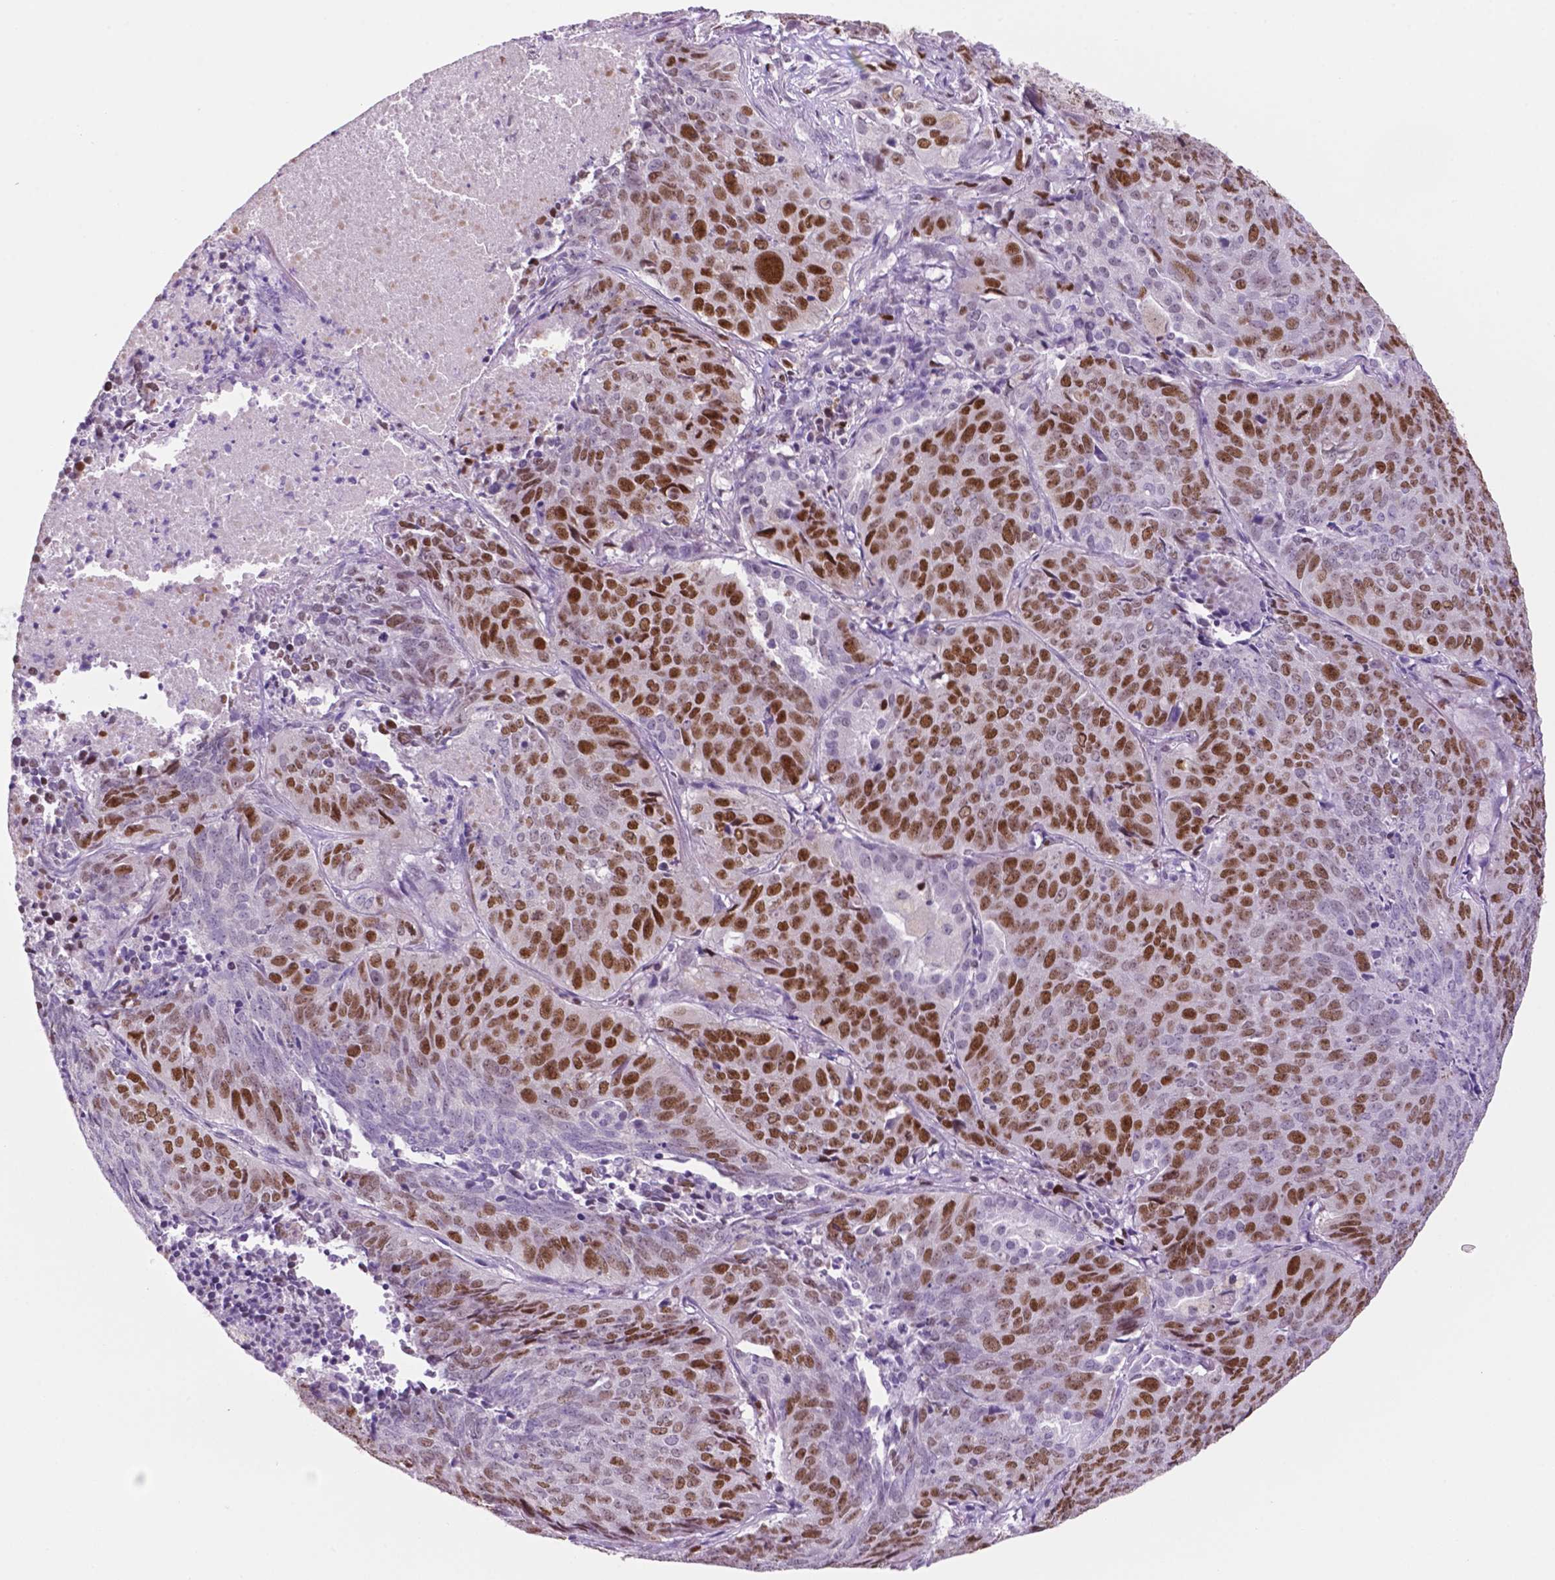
{"staining": {"intensity": "moderate", "quantity": ">75%", "location": "nuclear"}, "tissue": "lung cancer", "cell_type": "Tumor cells", "image_type": "cancer", "snomed": [{"axis": "morphology", "description": "Normal tissue, NOS"}, {"axis": "morphology", "description": "Squamous cell carcinoma, NOS"}, {"axis": "topography", "description": "Bronchus"}, {"axis": "topography", "description": "Lung"}], "caption": "Tumor cells exhibit moderate nuclear staining in about >75% of cells in lung squamous cell carcinoma.", "gene": "NCAPH2", "patient": {"sex": "male", "age": 64}}